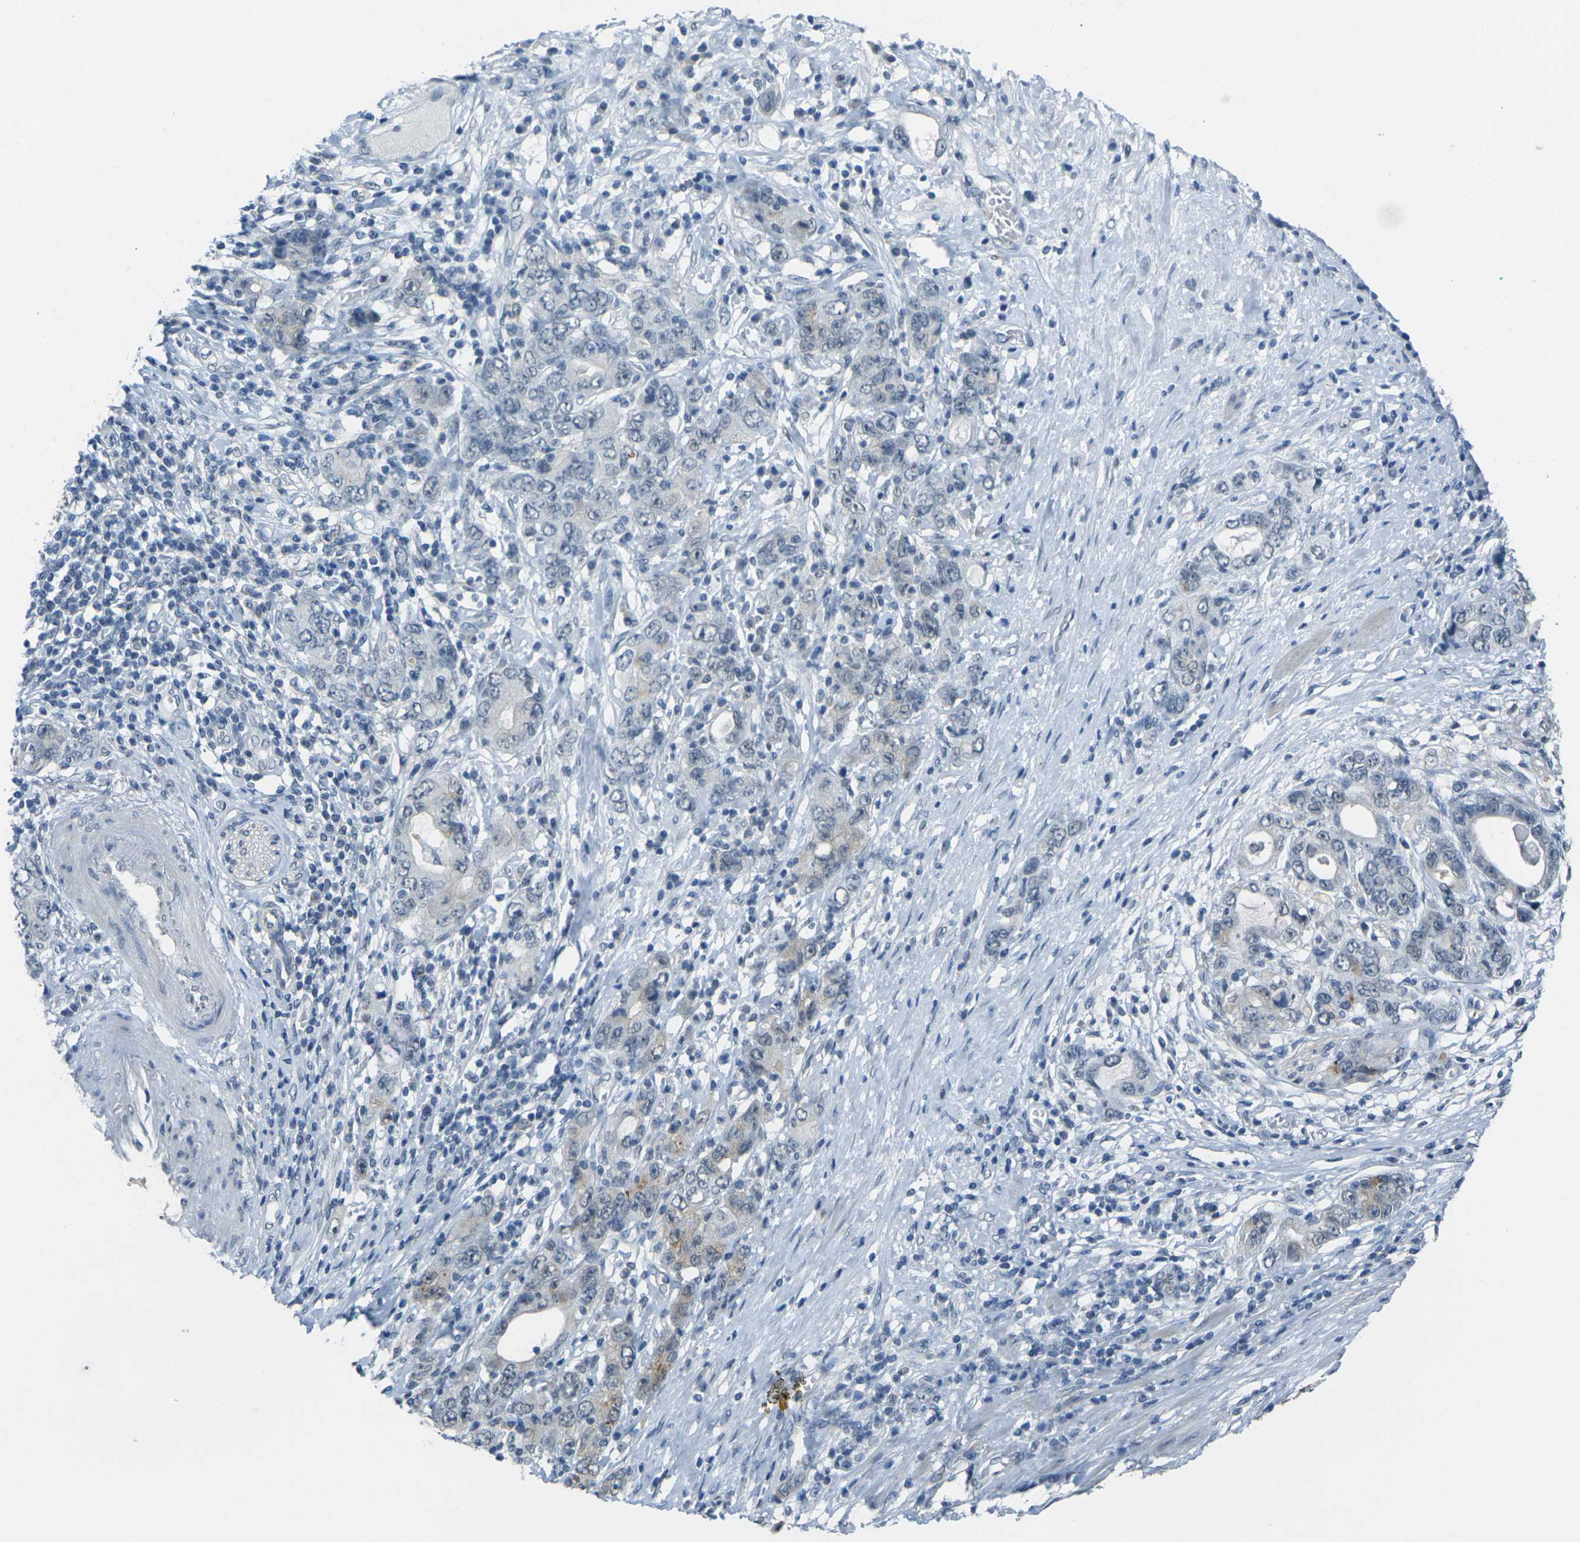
{"staining": {"intensity": "weak", "quantity": "<25%", "location": "cytoplasmic/membranous"}, "tissue": "stomach cancer", "cell_type": "Tumor cells", "image_type": "cancer", "snomed": [{"axis": "morphology", "description": "Adenocarcinoma, NOS"}, {"axis": "topography", "description": "Stomach, lower"}], "caption": "Immunohistochemistry (IHC) of human stomach adenocarcinoma demonstrates no expression in tumor cells.", "gene": "SPTBN2", "patient": {"sex": "female", "age": 93}}